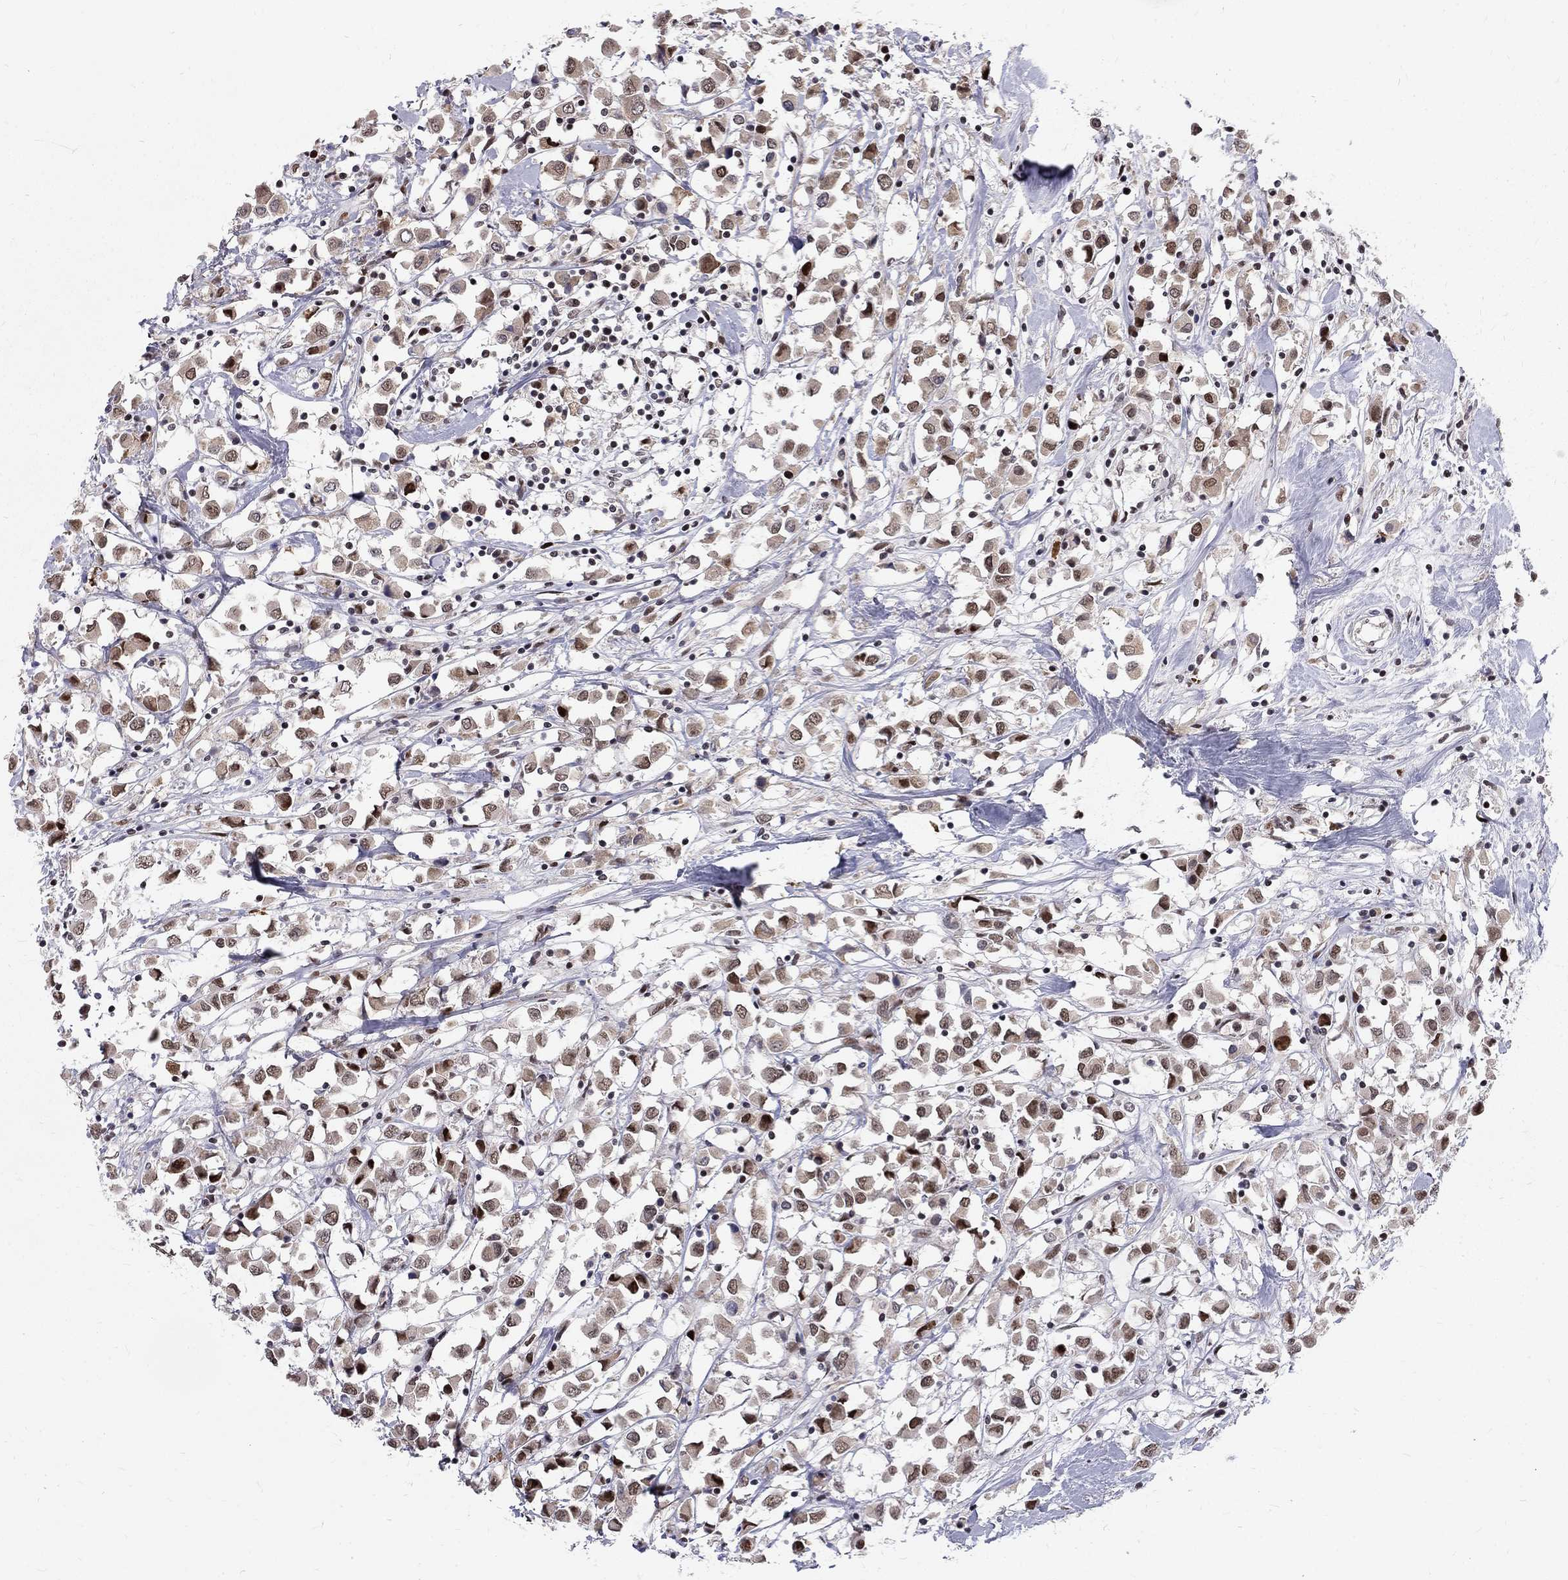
{"staining": {"intensity": "strong", "quantity": "25%-75%", "location": "cytoplasmic/membranous,nuclear"}, "tissue": "breast cancer", "cell_type": "Tumor cells", "image_type": "cancer", "snomed": [{"axis": "morphology", "description": "Duct carcinoma"}, {"axis": "topography", "description": "Breast"}], "caption": "Strong cytoplasmic/membranous and nuclear positivity is seen in approximately 25%-75% of tumor cells in breast cancer (invasive ductal carcinoma).", "gene": "TCEAL1", "patient": {"sex": "female", "age": 61}}